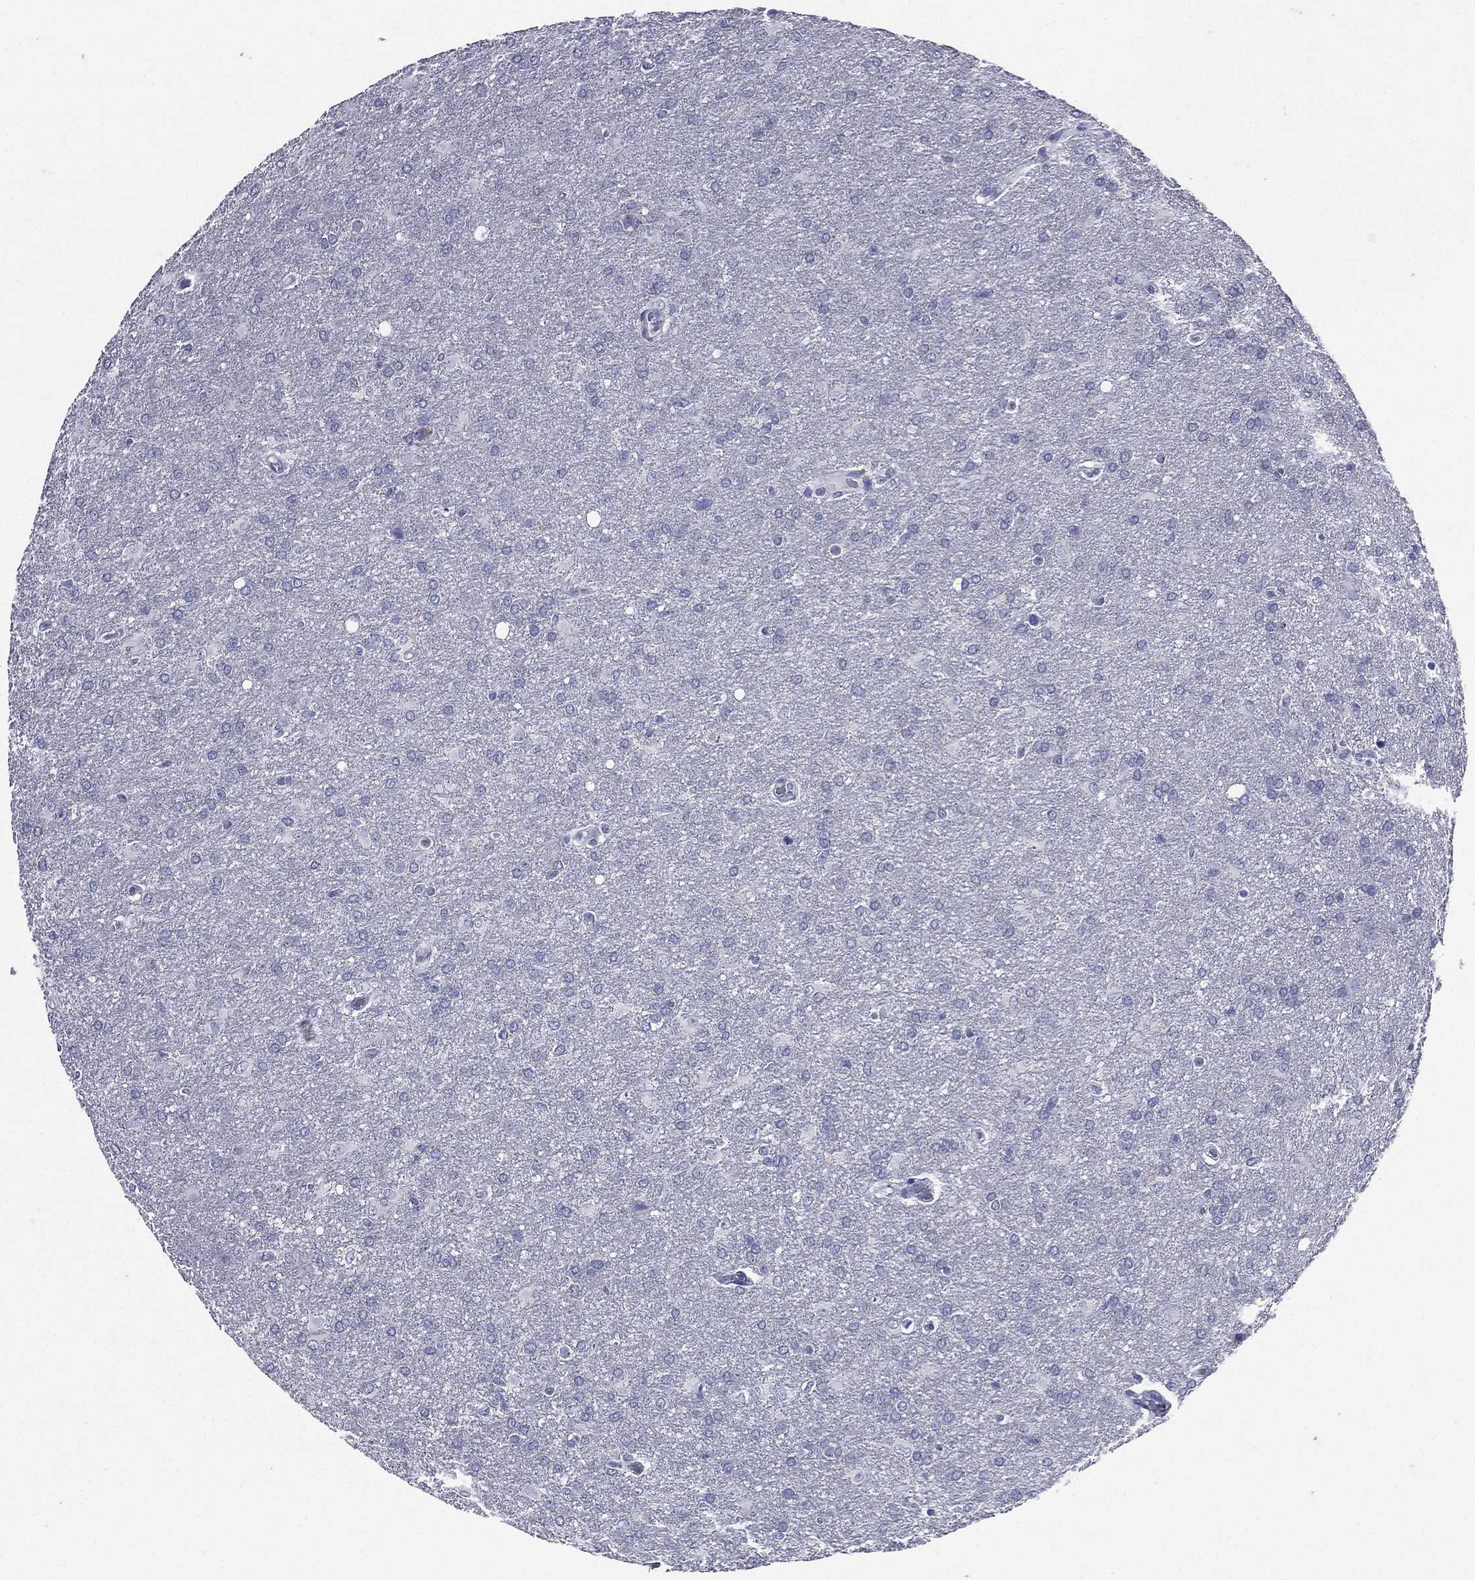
{"staining": {"intensity": "negative", "quantity": "none", "location": "none"}, "tissue": "glioma", "cell_type": "Tumor cells", "image_type": "cancer", "snomed": [{"axis": "morphology", "description": "Glioma, malignant, High grade"}, {"axis": "topography", "description": "Brain"}], "caption": "Tumor cells are negative for brown protein staining in glioma.", "gene": "TGM1", "patient": {"sex": "male", "age": 68}}